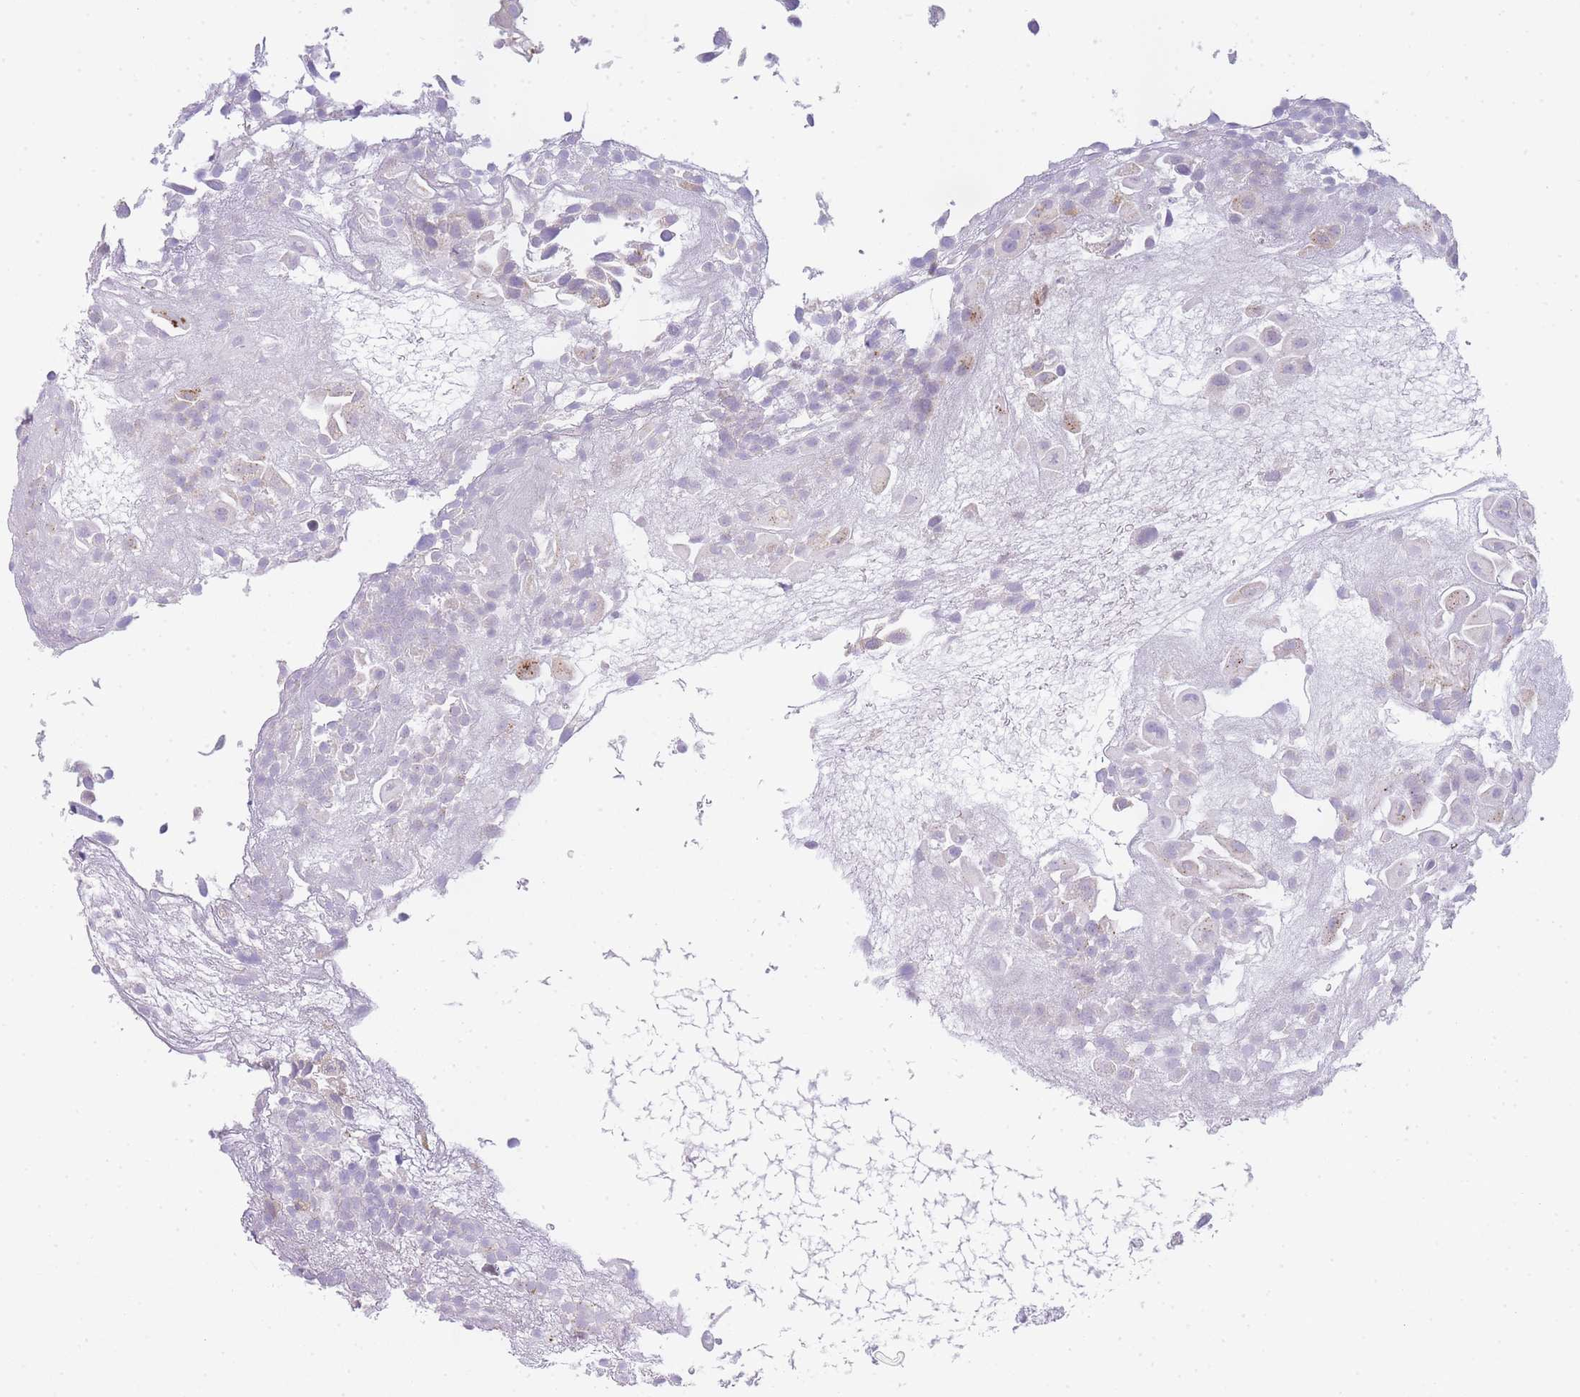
{"staining": {"intensity": "negative", "quantity": "none", "location": "none"}, "tissue": "urothelial cancer", "cell_type": "Tumor cells", "image_type": "cancer", "snomed": [{"axis": "morphology", "description": "Urothelial carcinoma, Low grade"}, {"axis": "topography", "description": "Urinary bladder"}], "caption": "A micrograph of human low-grade urothelial carcinoma is negative for staining in tumor cells.", "gene": "OR5L2", "patient": {"sex": "male", "age": 88}}